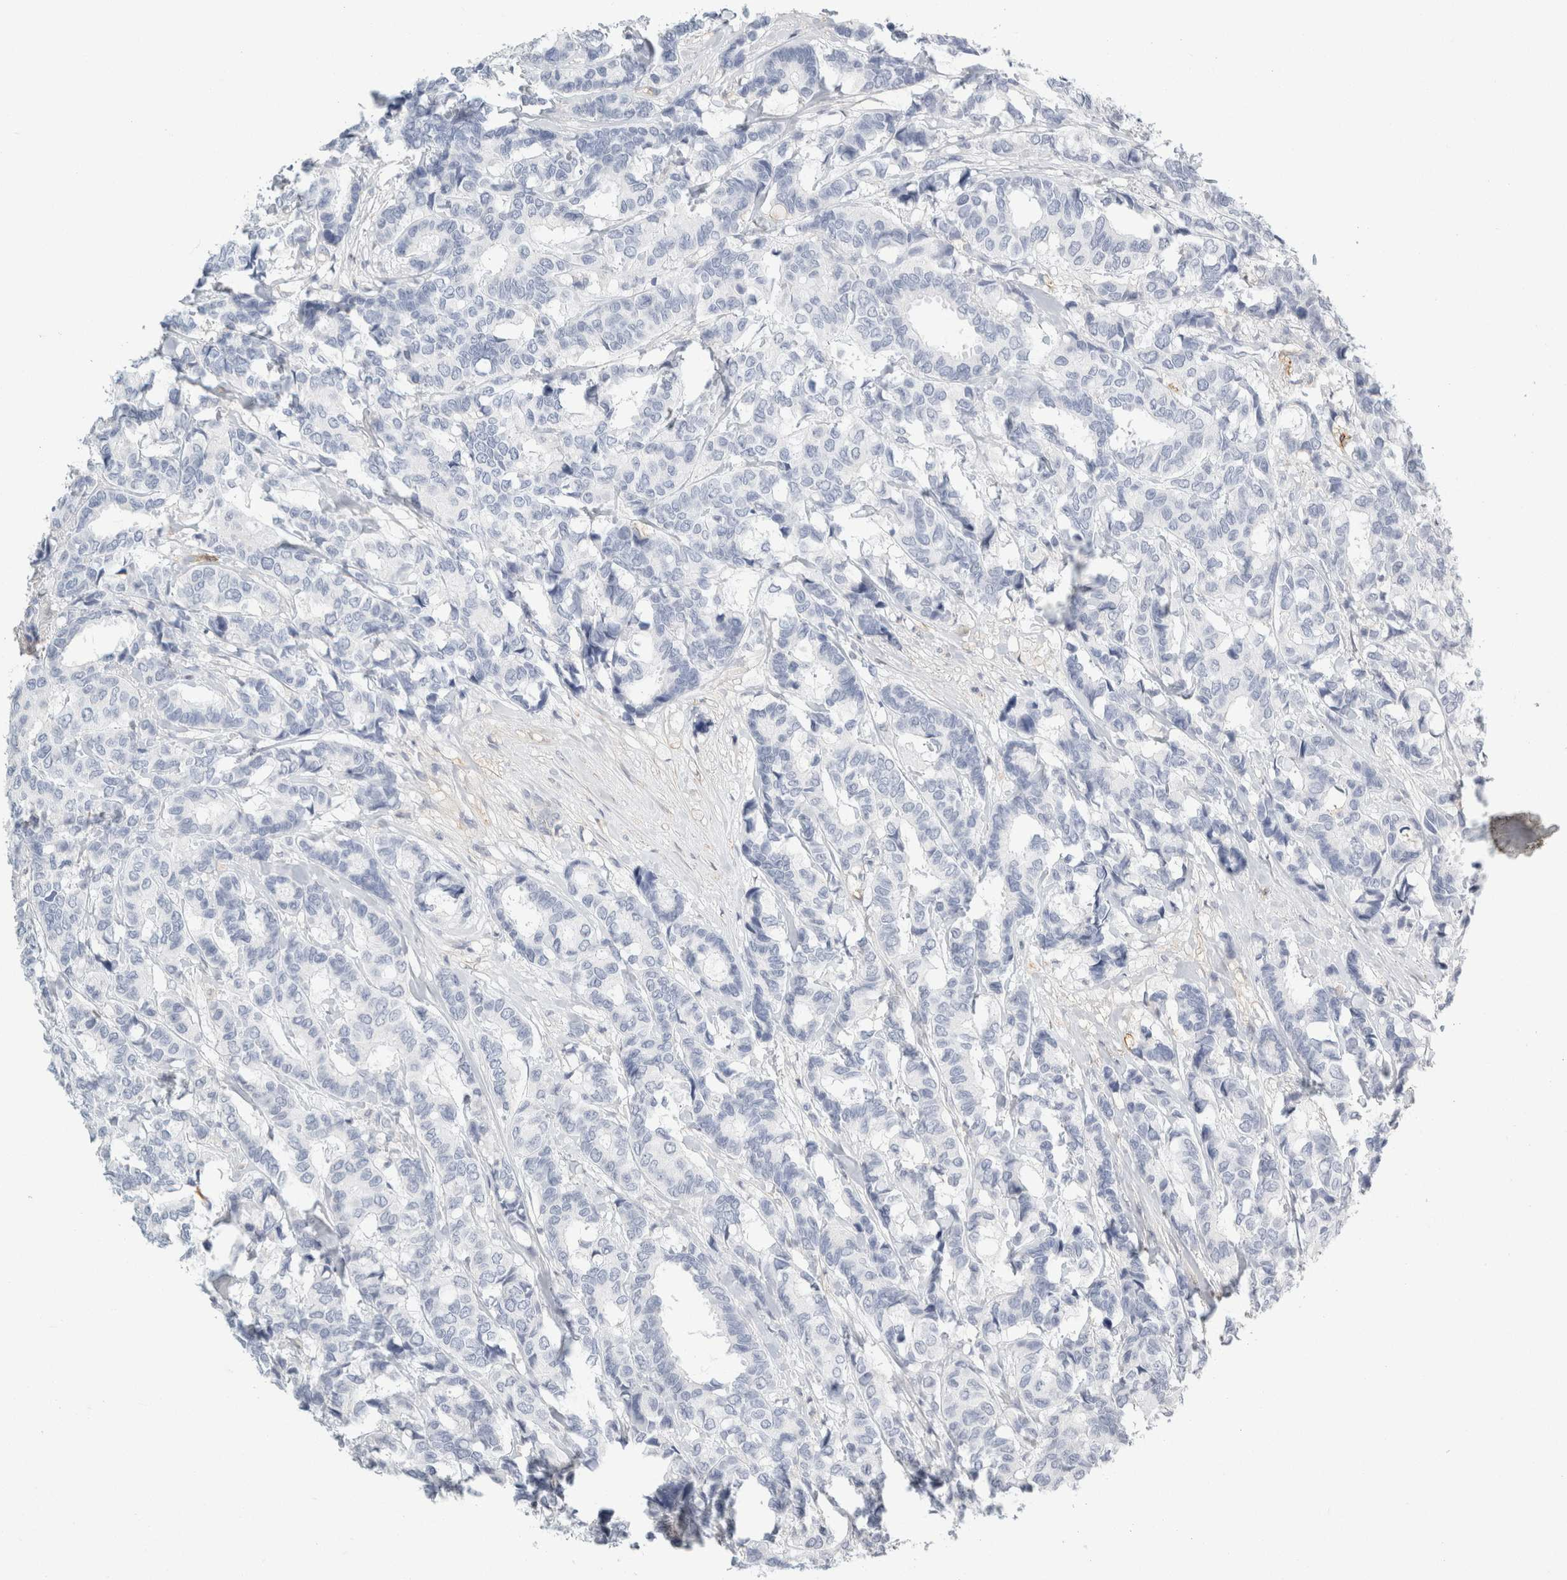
{"staining": {"intensity": "negative", "quantity": "none", "location": "none"}, "tissue": "breast cancer", "cell_type": "Tumor cells", "image_type": "cancer", "snomed": [{"axis": "morphology", "description": "Duct carcinoma"}, {"axis": "topography", "description": "Breast"}], "caption": "Invasive ductal carcinoma (breast) was stained to show a protein in brown. There is no significant expression in tumor cells.", "gene": "P2RY2", "patient": {"sex": "female", "age": 87}}